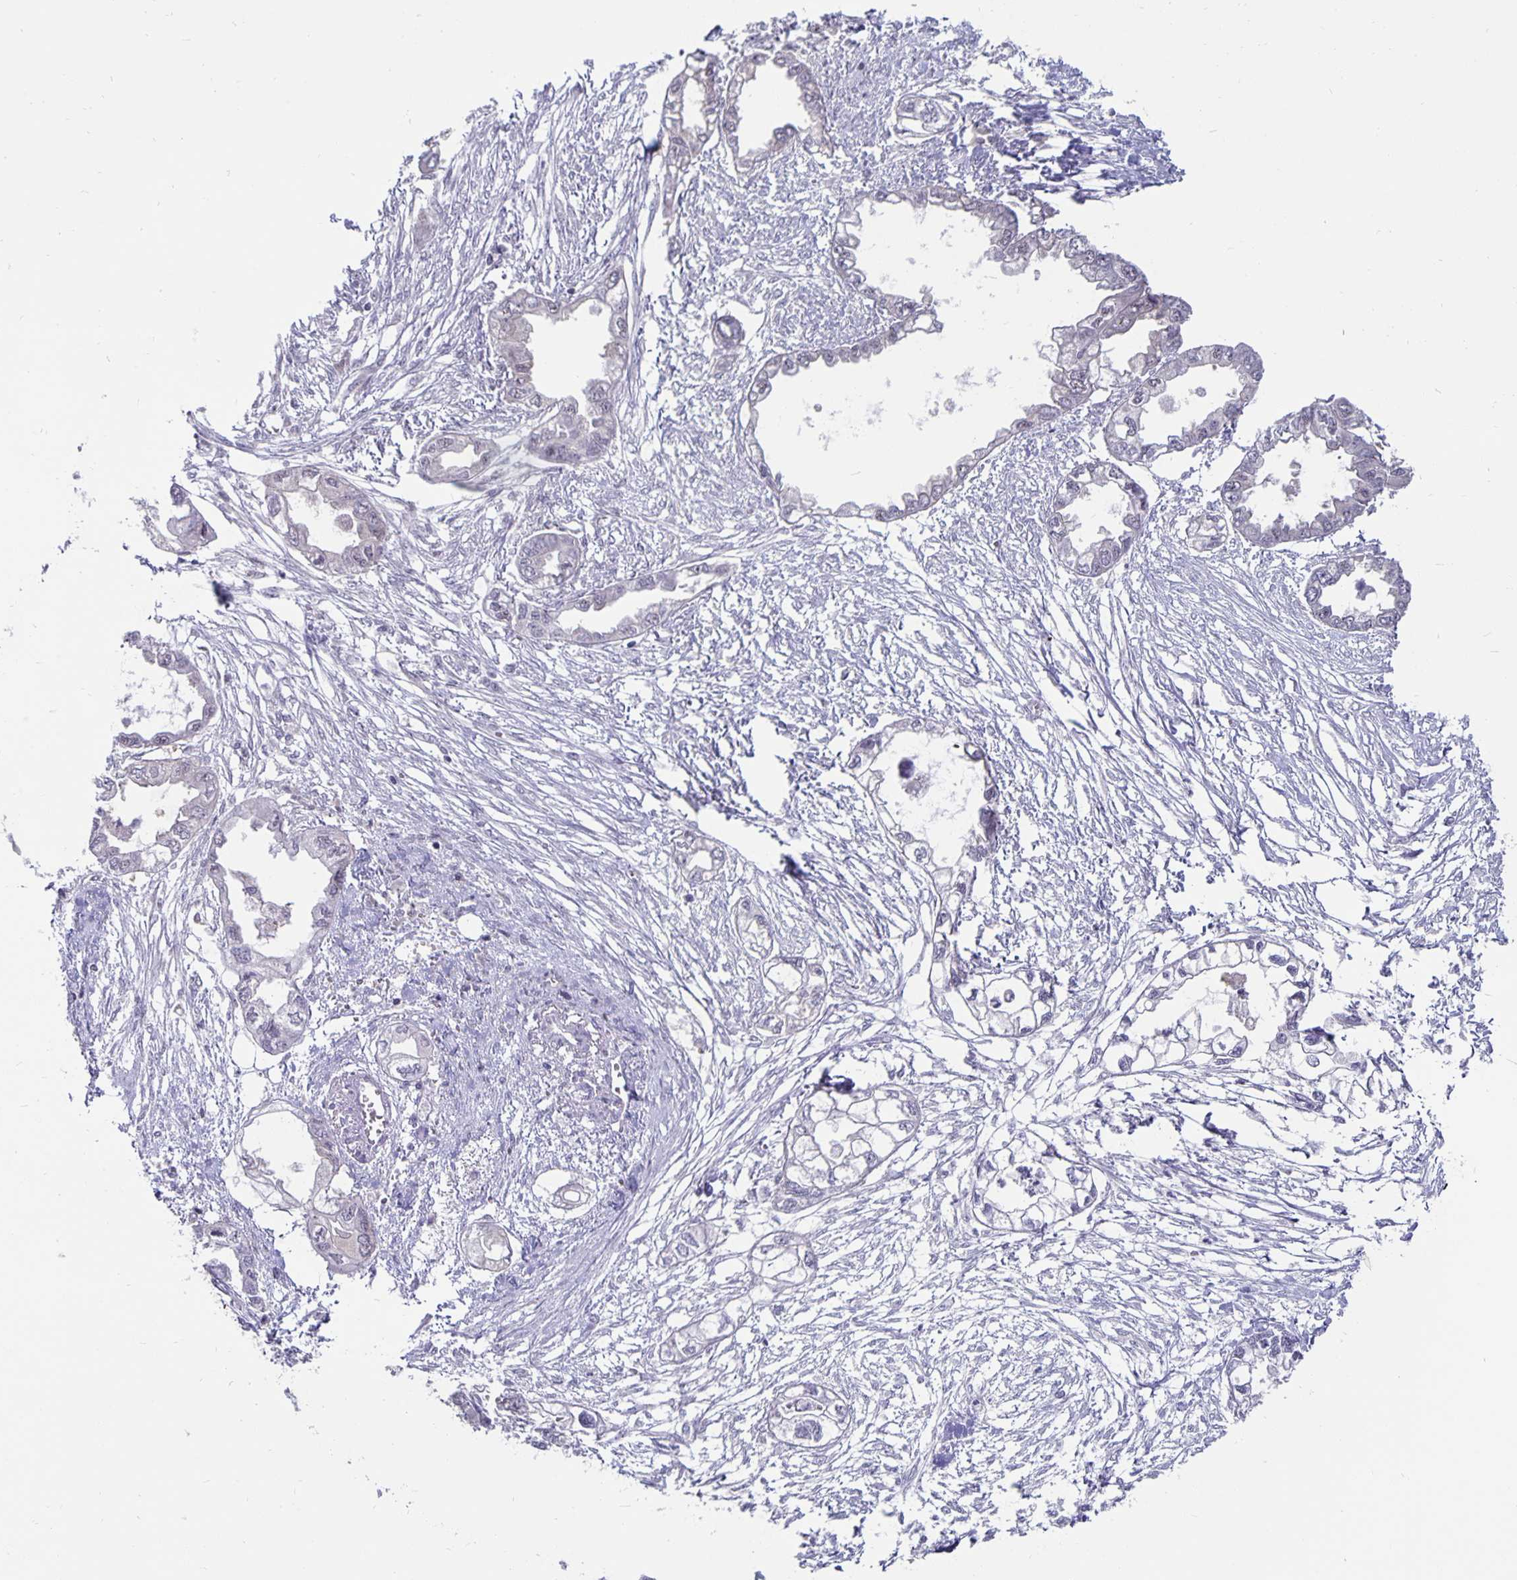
{"staining": {"intensity": "weak", "quantity": "<25%", "location": "nuclear"}, "tissue": "endometrial cancer", "cell_type": "Tumor cells", "image_type": "cancer", "snomed": [{"axis": "morphology", "description": "Adenocarcinoma, NOS"}, {"axis": "morphology", "description": "Adenocarcinoma, metastatic, NOS"}, {"axis": "topography", "description": "Adipose tissue"}, {"axis": "topography", "description": "Endometrium"}], "caption": "Protein analysis of adenocarcinoma (endometrial) reveals no significant staining in tumor cells.", "gene": "EXOC6B", "patient": {"sex": "female", "age": 67}}